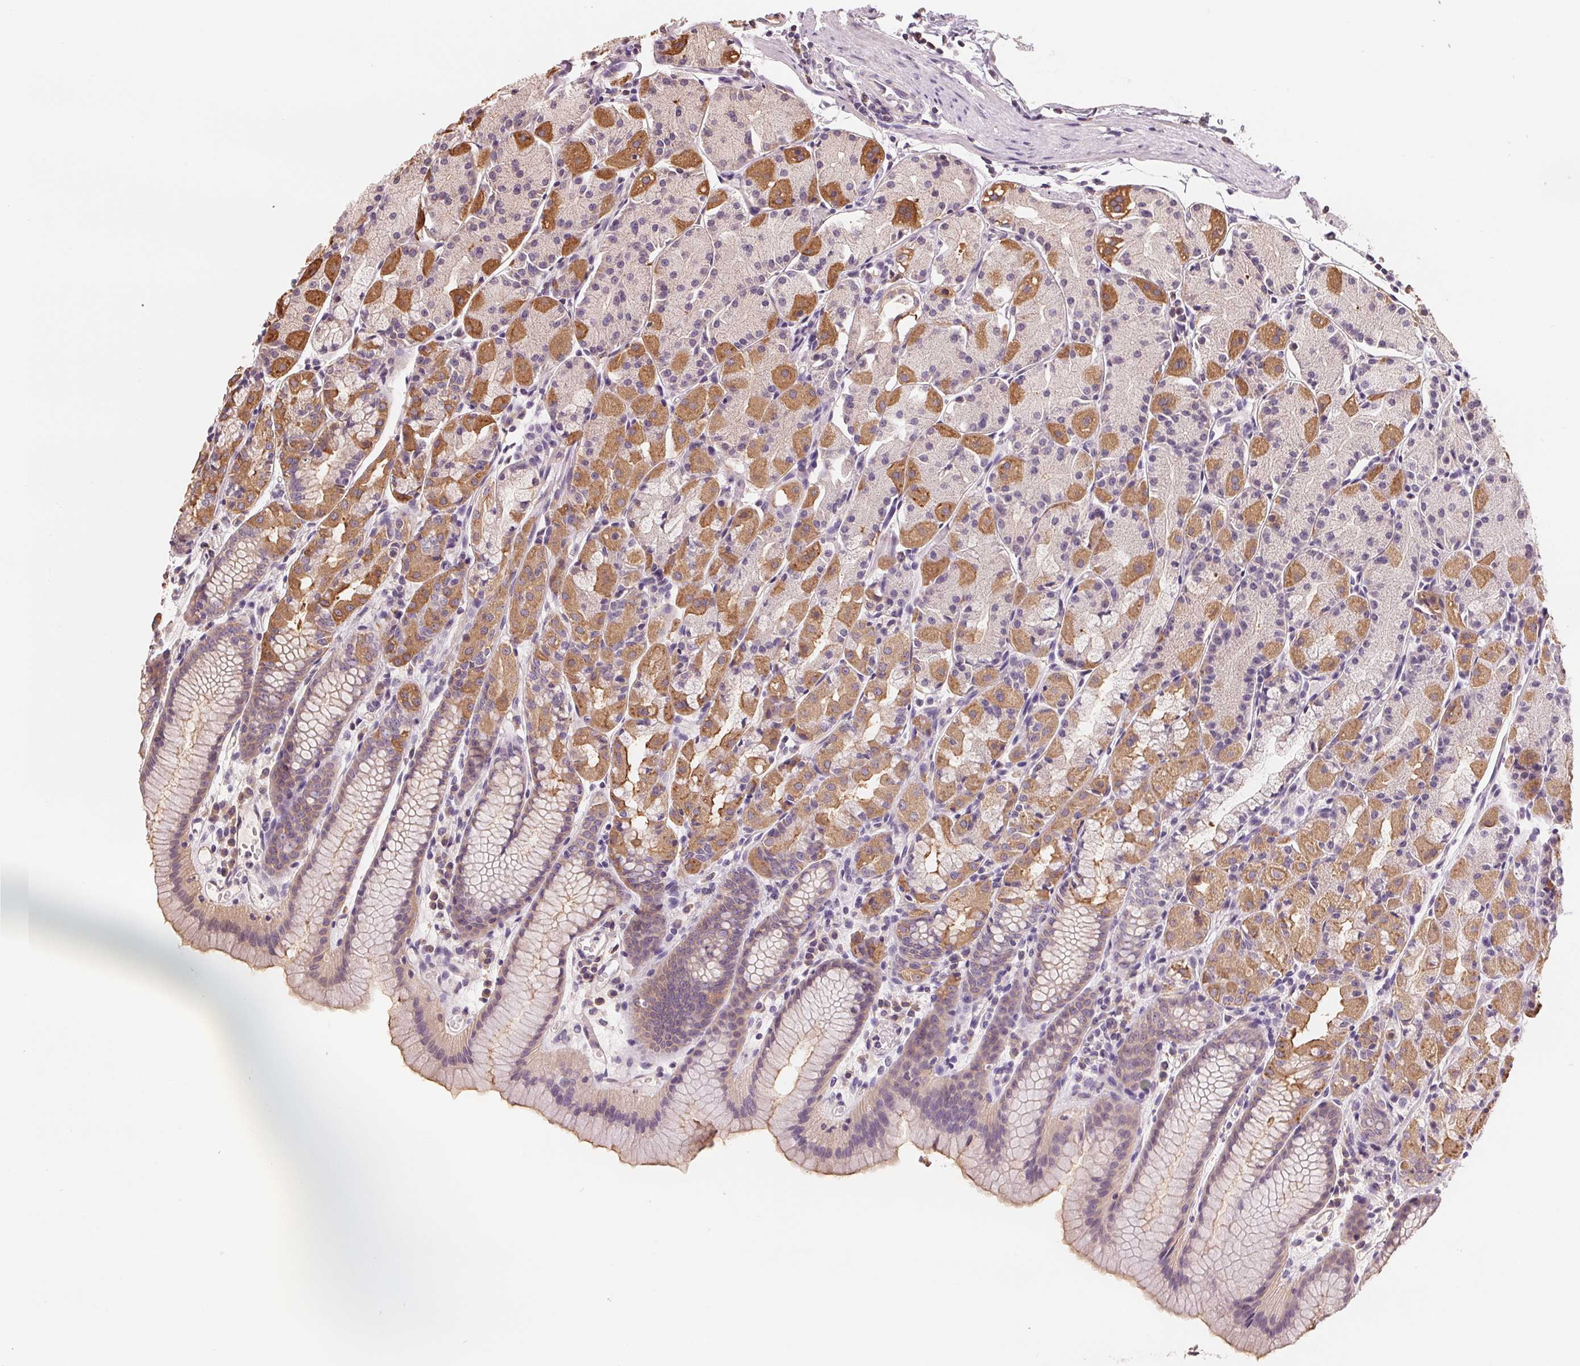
{"staining": {"intensity": "moderate", "quantity": "25%-75%", "location": "cytoplasmic/membranous"}, "tissue": "stomach", "cell_type": "Glandular cells", "image_type": "normal", "snomed": [{"axis": "morphology", "description": "Normal tissue, NOS"}, {"axis": "topography", "description": "Stomach, upper"}], "caption": "Protein positivity by immunohistochemistry demonstrates moderate cytoplasmic/membranous expression in about 25%-75% of glandular cells in unremarkable stomach.", "gene": "VTCN1", "patient": {"sex": "male", "age": 47}}